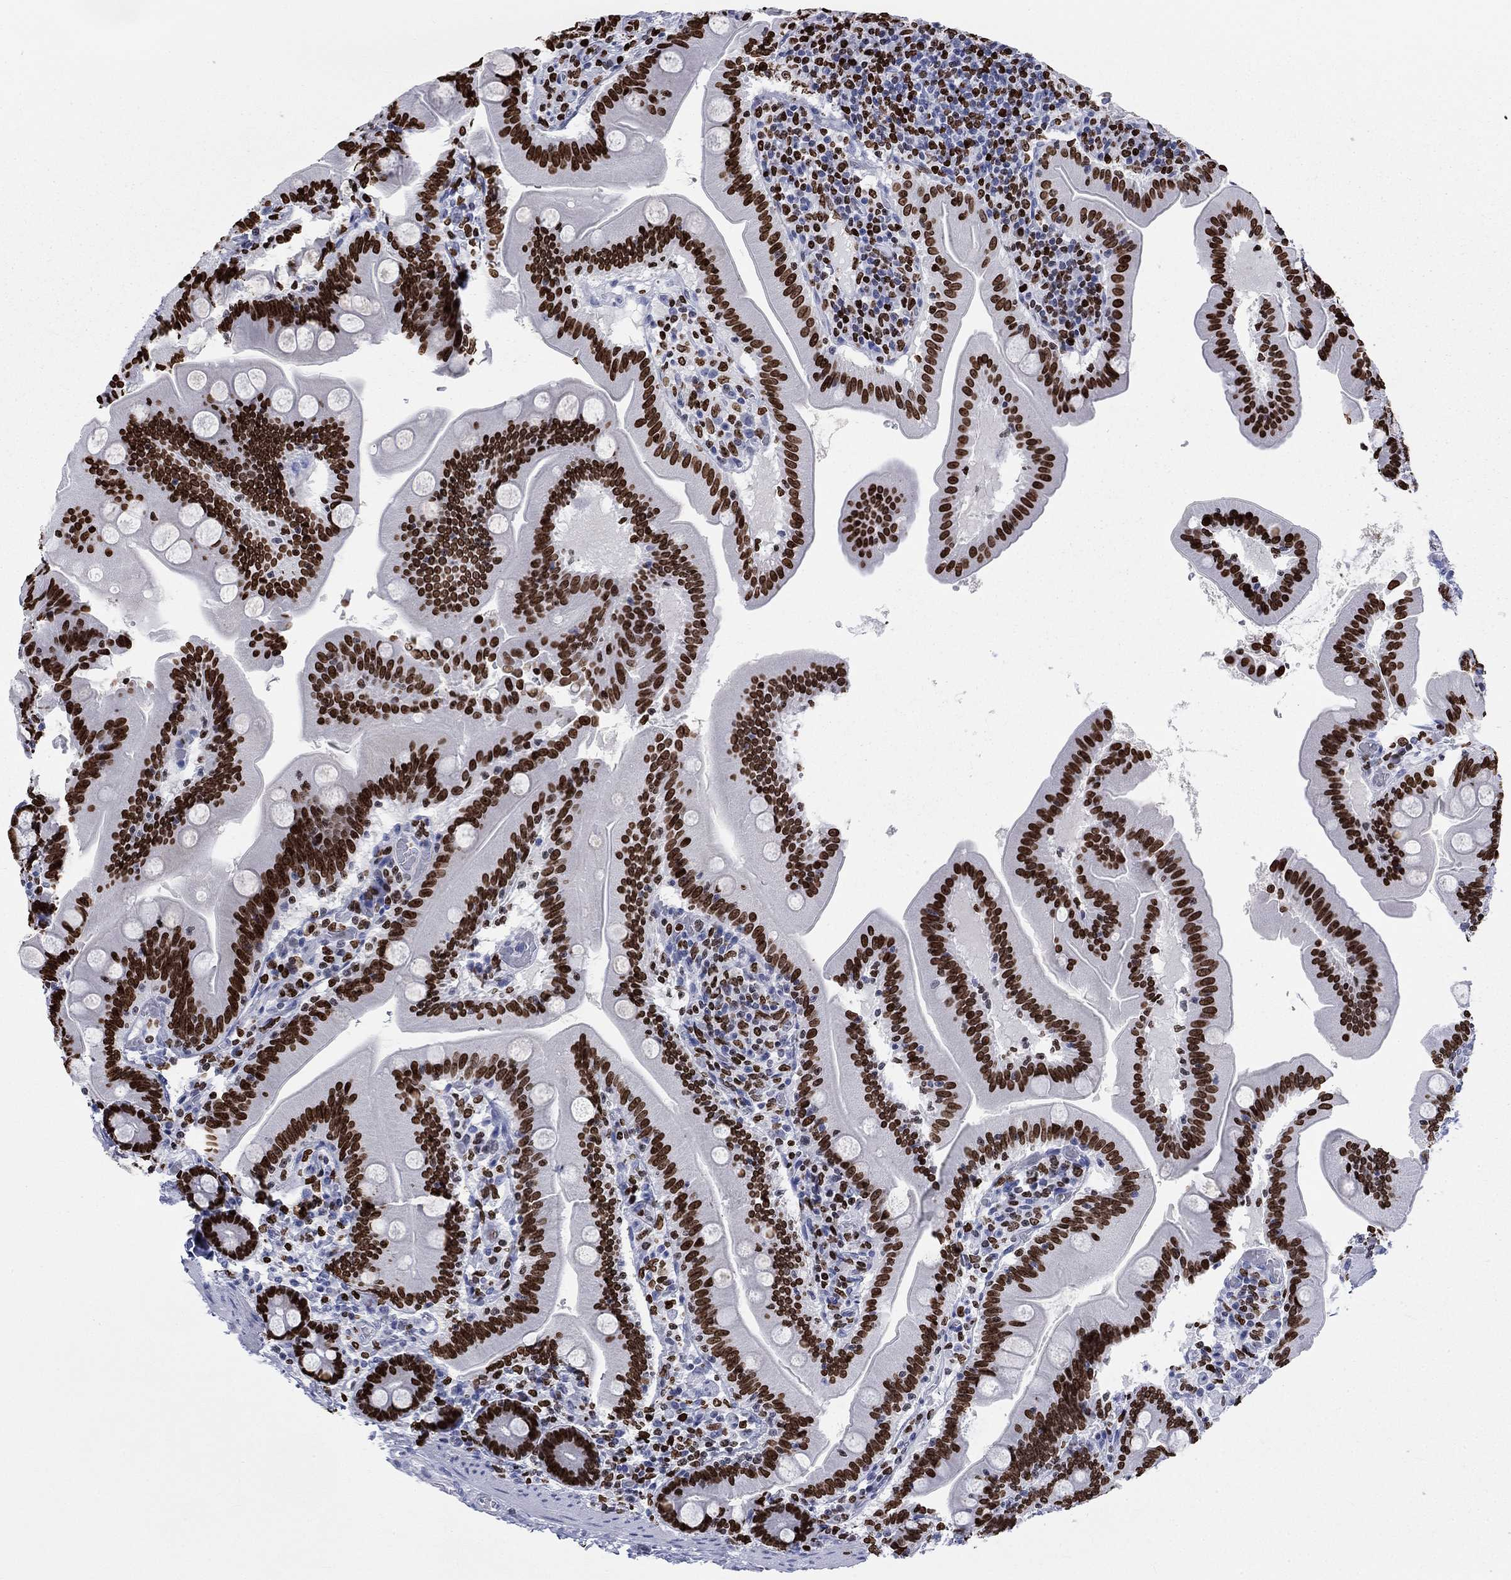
{"staining": {"intensity": "strong", "quantity": ">75%", "location": "nuclear"}, "tissue": "small intestine", "cell_type": "Glandular cells", "image_type": "normal", "snomed": [{"axis": "morphology", "description": "Normal tissue, NOS"}, {"axis": "topography", "description": "Small intestine"}], "caption": "This photomicrograph reveals immunohistochemistry (IHC) staining of normal small intestine, with high strong nuclear expression in approximately >75% of glandular cells.", "gene": "H1", "patient": {"sex": "male", "age": 37}}